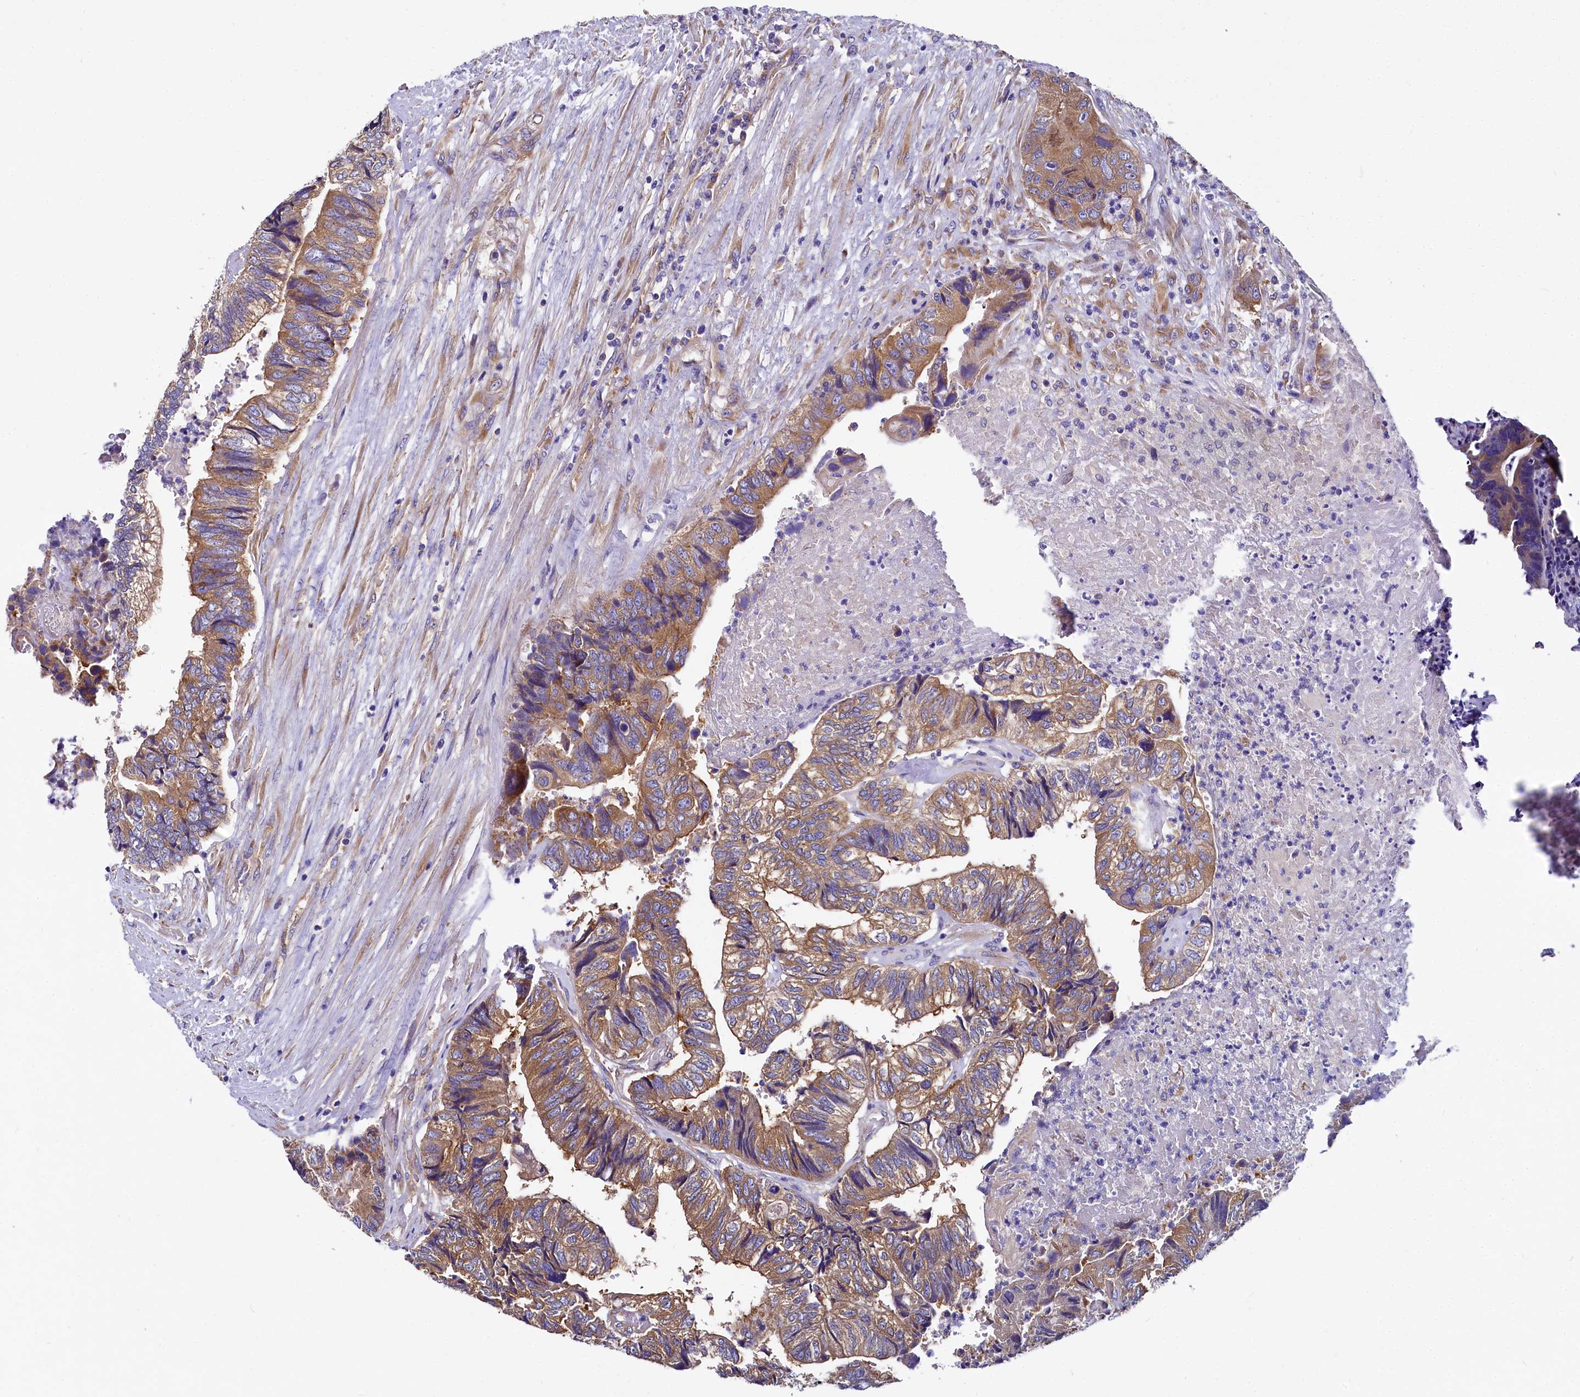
{"staining": {"intensity": "moderate", "quantity": ">75%", "location": "cytoplasmic/membranous"}, "tissue": "colorectal cancer", "cell_type": "Tumor cells", "image_type": "cancer", "snomed": [{"axis": "morphology", "description": "Adenocarcinoma, NOS"}, {"axis": "topography", "description": "Colon"}], "caption": "Protein expression analysis of adenocarcinoma (colorectal) demonstrates moderate cytoplasmic/membranous positivity in approximately >75% of tumor cells. (DAB = brown stain, brightfield microscopy at high magnification).", "gene": "QARS1", "patient": {"sex": "female", "age": 67}}